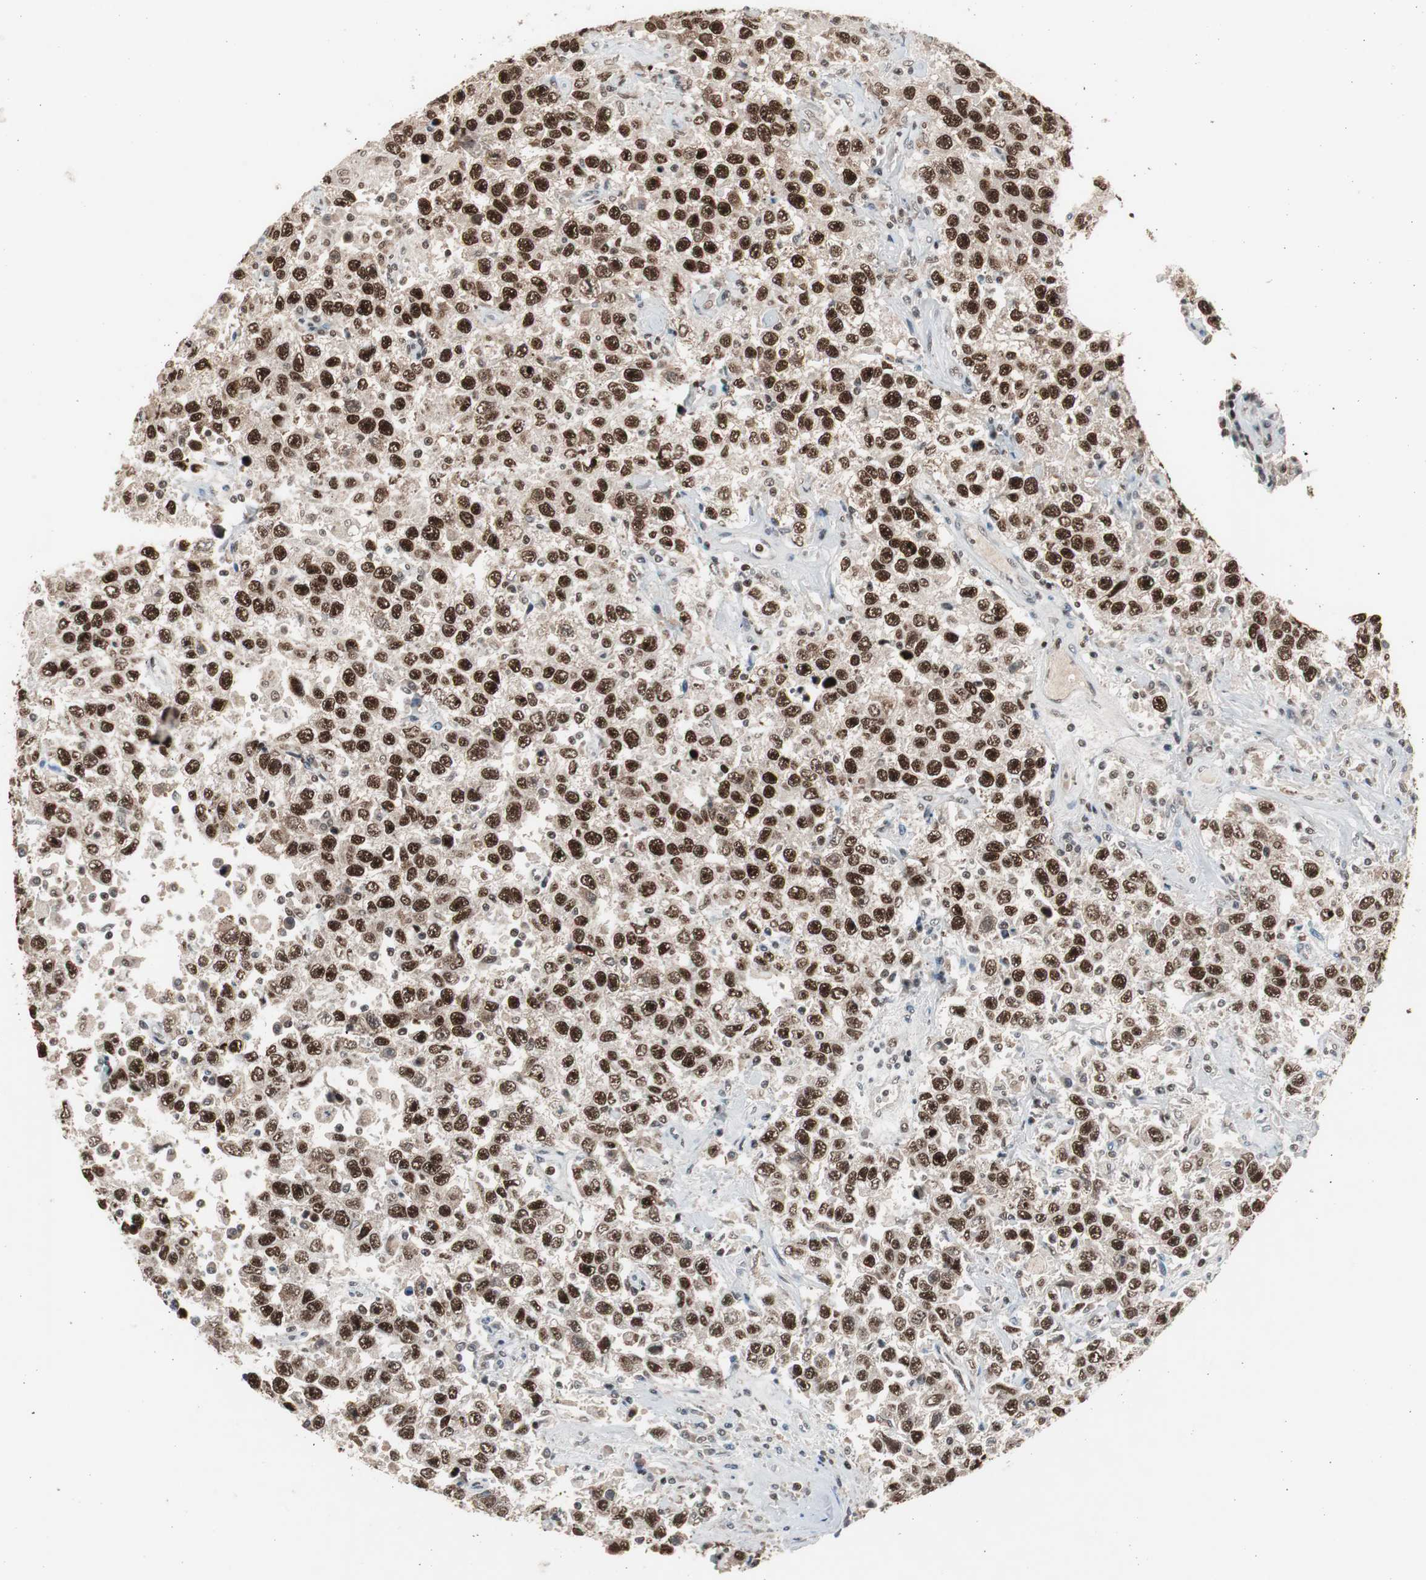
{"staining": {"intensity": "strong", "quantity": ">75%", "location": "nuclear"}, "tissue": "testis cancer", "cell_type": "Tumor cells", "image_type": "cancer", "snomed": [{"axis": "morphology", "description": "Seminoma, NOS"}, {"axis": "topography", "description": "Testis"}], "caption": "Protein staining demonstrates strong nuclear staining in approximately >75% of tumor cells in testis cancer.", "gene": "RPA1", "patient": {"sex": "male", "age": 41}}